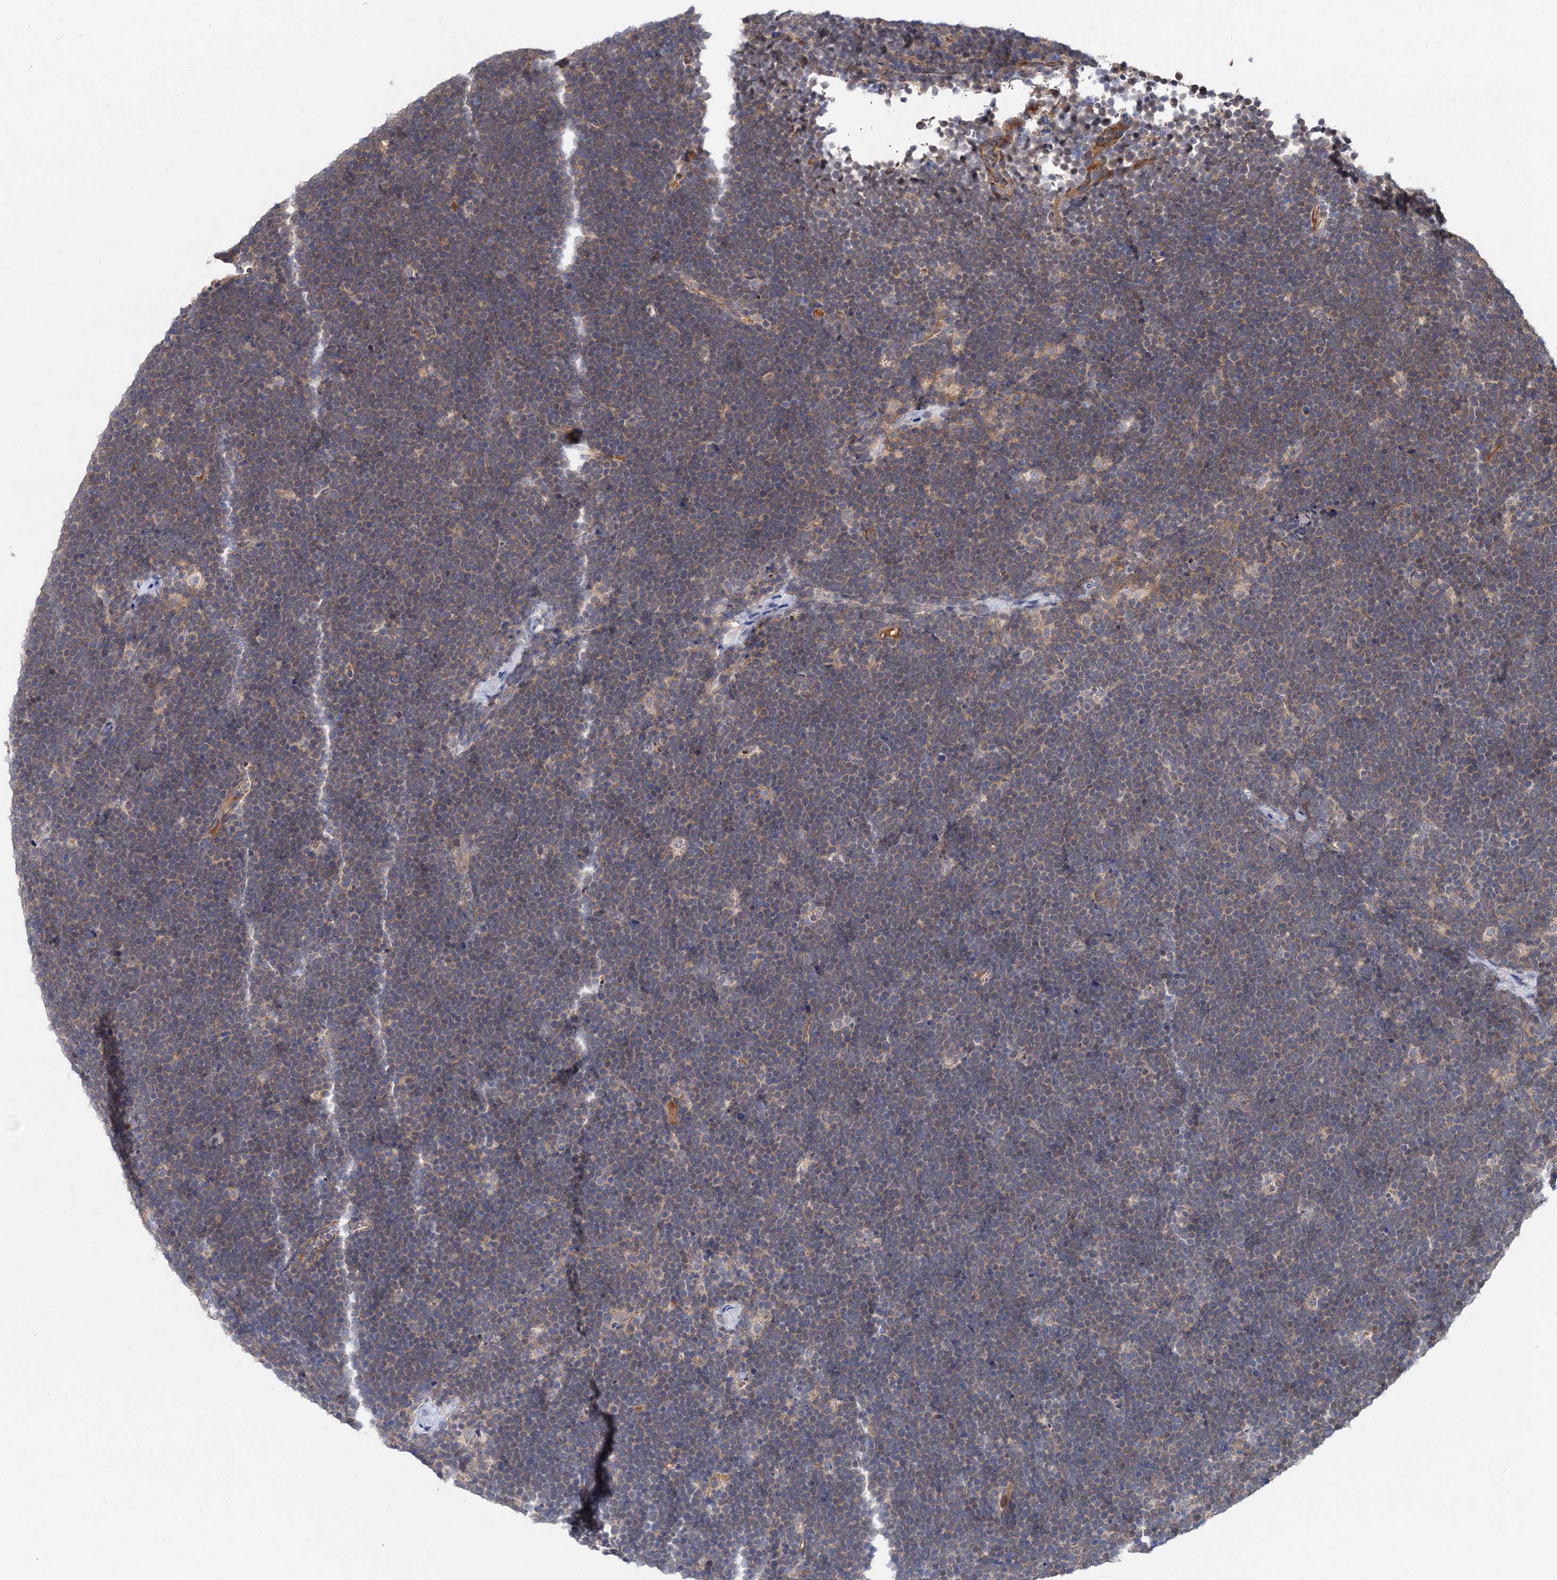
{"staining": {"intensity": "weak", "quantity": "25%-75%", "location": "cytoplasmic/membranous"}, "tissue": "lymphoma", "cell_type": "Tumor cells", "image_type": "cancer", "snomed": [{"axis": "morphology", "description": "Malignant lymphoma, non-Hodgkin's type, High grade"}, {"axis": "topography", "description": "Lymph node"}], "caption": "Immunohistochemistry staining of lymphoma, which reveals low levels of weak cytoplasmic/membranous expression in about 25%-75% of tumor cells indicating weak cytoplasmic/membranous protein positivity. The staining was performed using DAB (3,3'-diaminobenzidine) (brown) for protein detection and nuclei were counterstained in hematoxylin (blue).", "gene": "NUDCD2", "patient": {"sex": "male", "age": 13}}